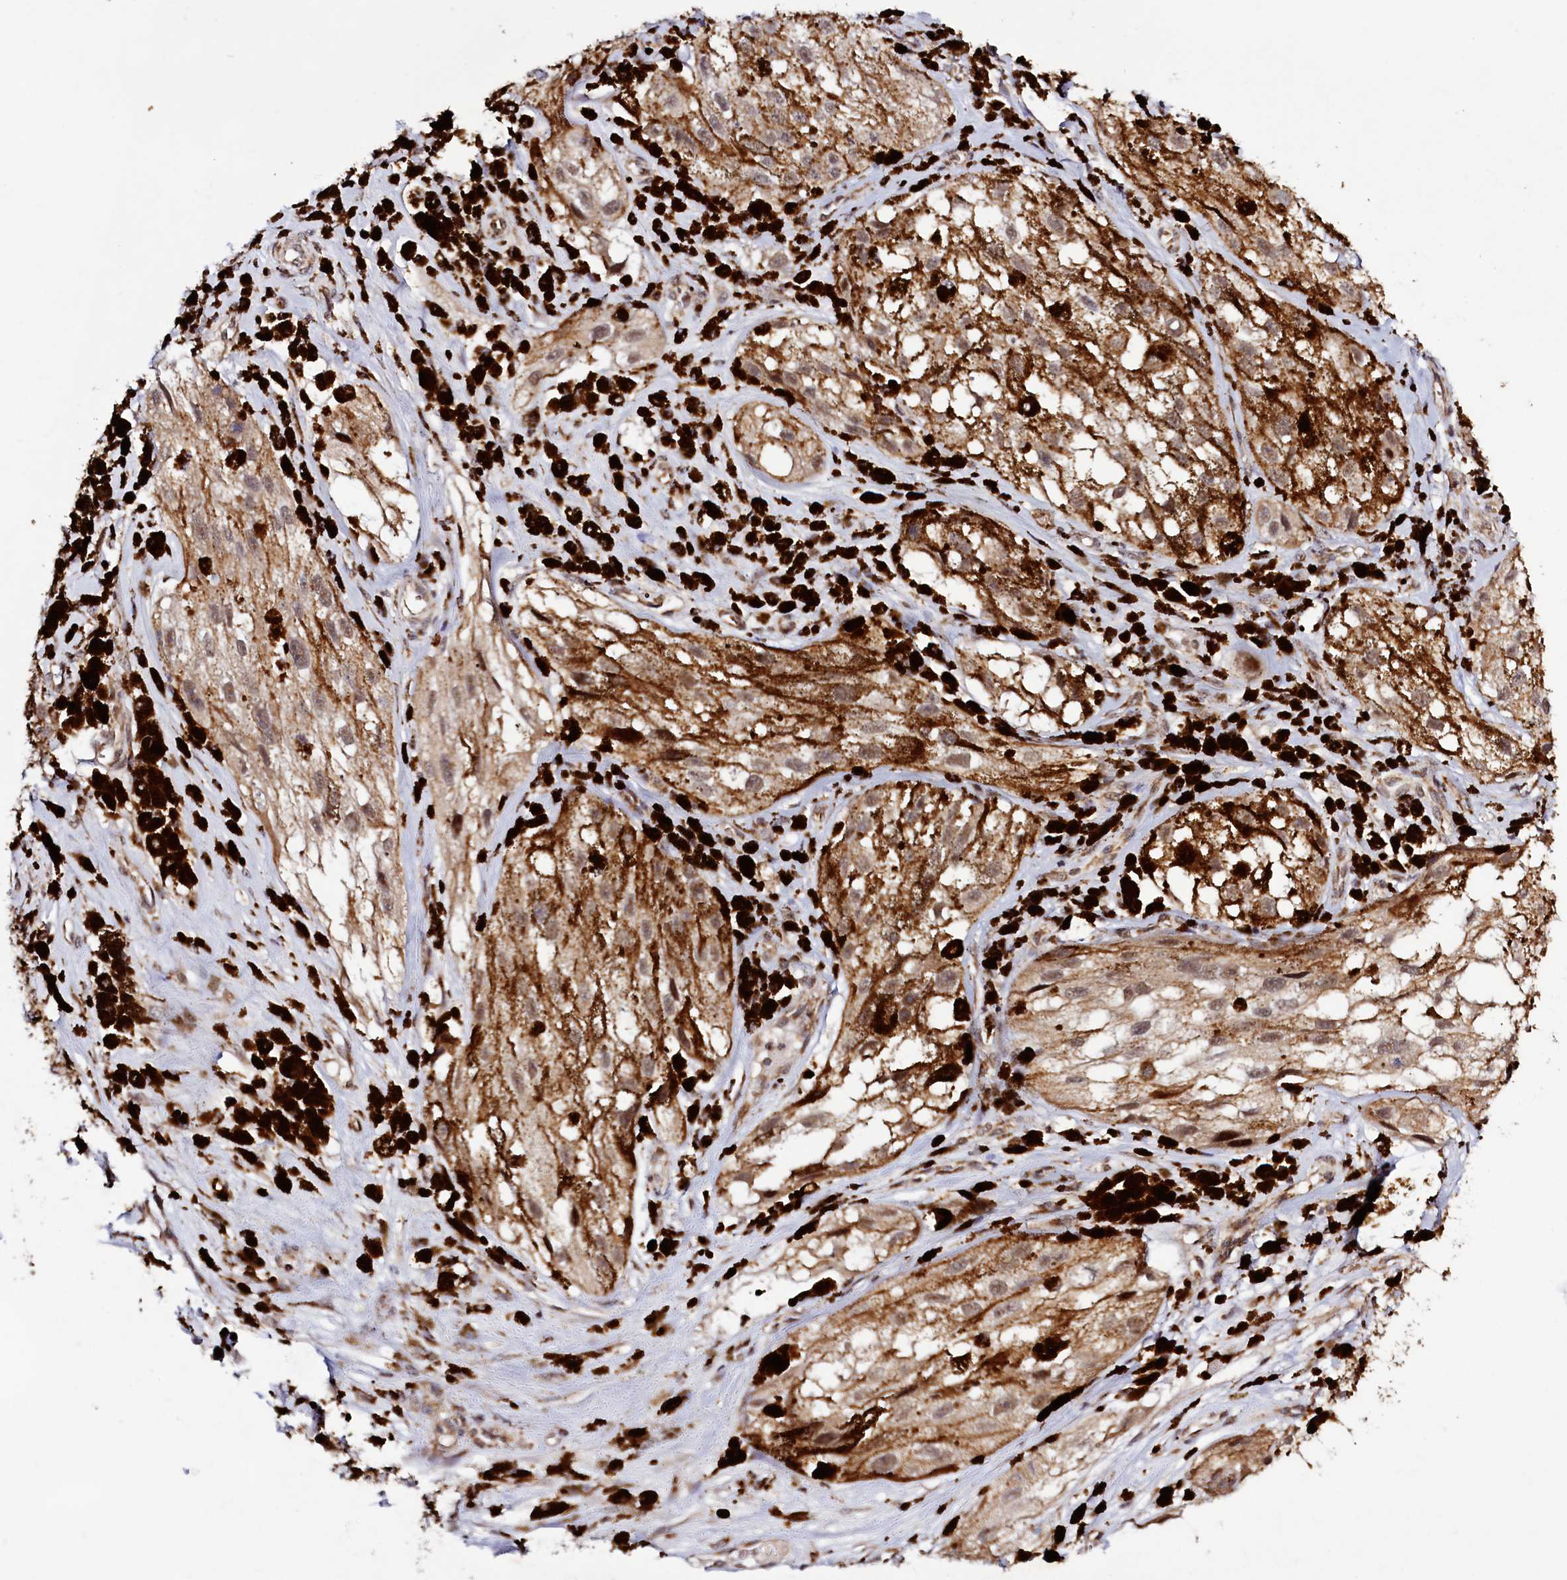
{"staining": {"intensity": "moderate", "quantity": ">75%", "location": "cytoplasmic/membranous"}, "tissue": "melanoma", "cell_type": "Tumor cells", "image_type": "cancer", "snomed": [{"axis": "morphology", "description": "Malignant melanoma, NOS"}, {"axis": "topography", "description": "Skin"}], "caption": "IHC (DAB) staining of human malignant melanoma reveals moderate cytoplasmic/membranous protein expression in about >75% of tumor cells.", "gene": "DYNC2H1", "patient": {"sex": "male", "age": 88}}